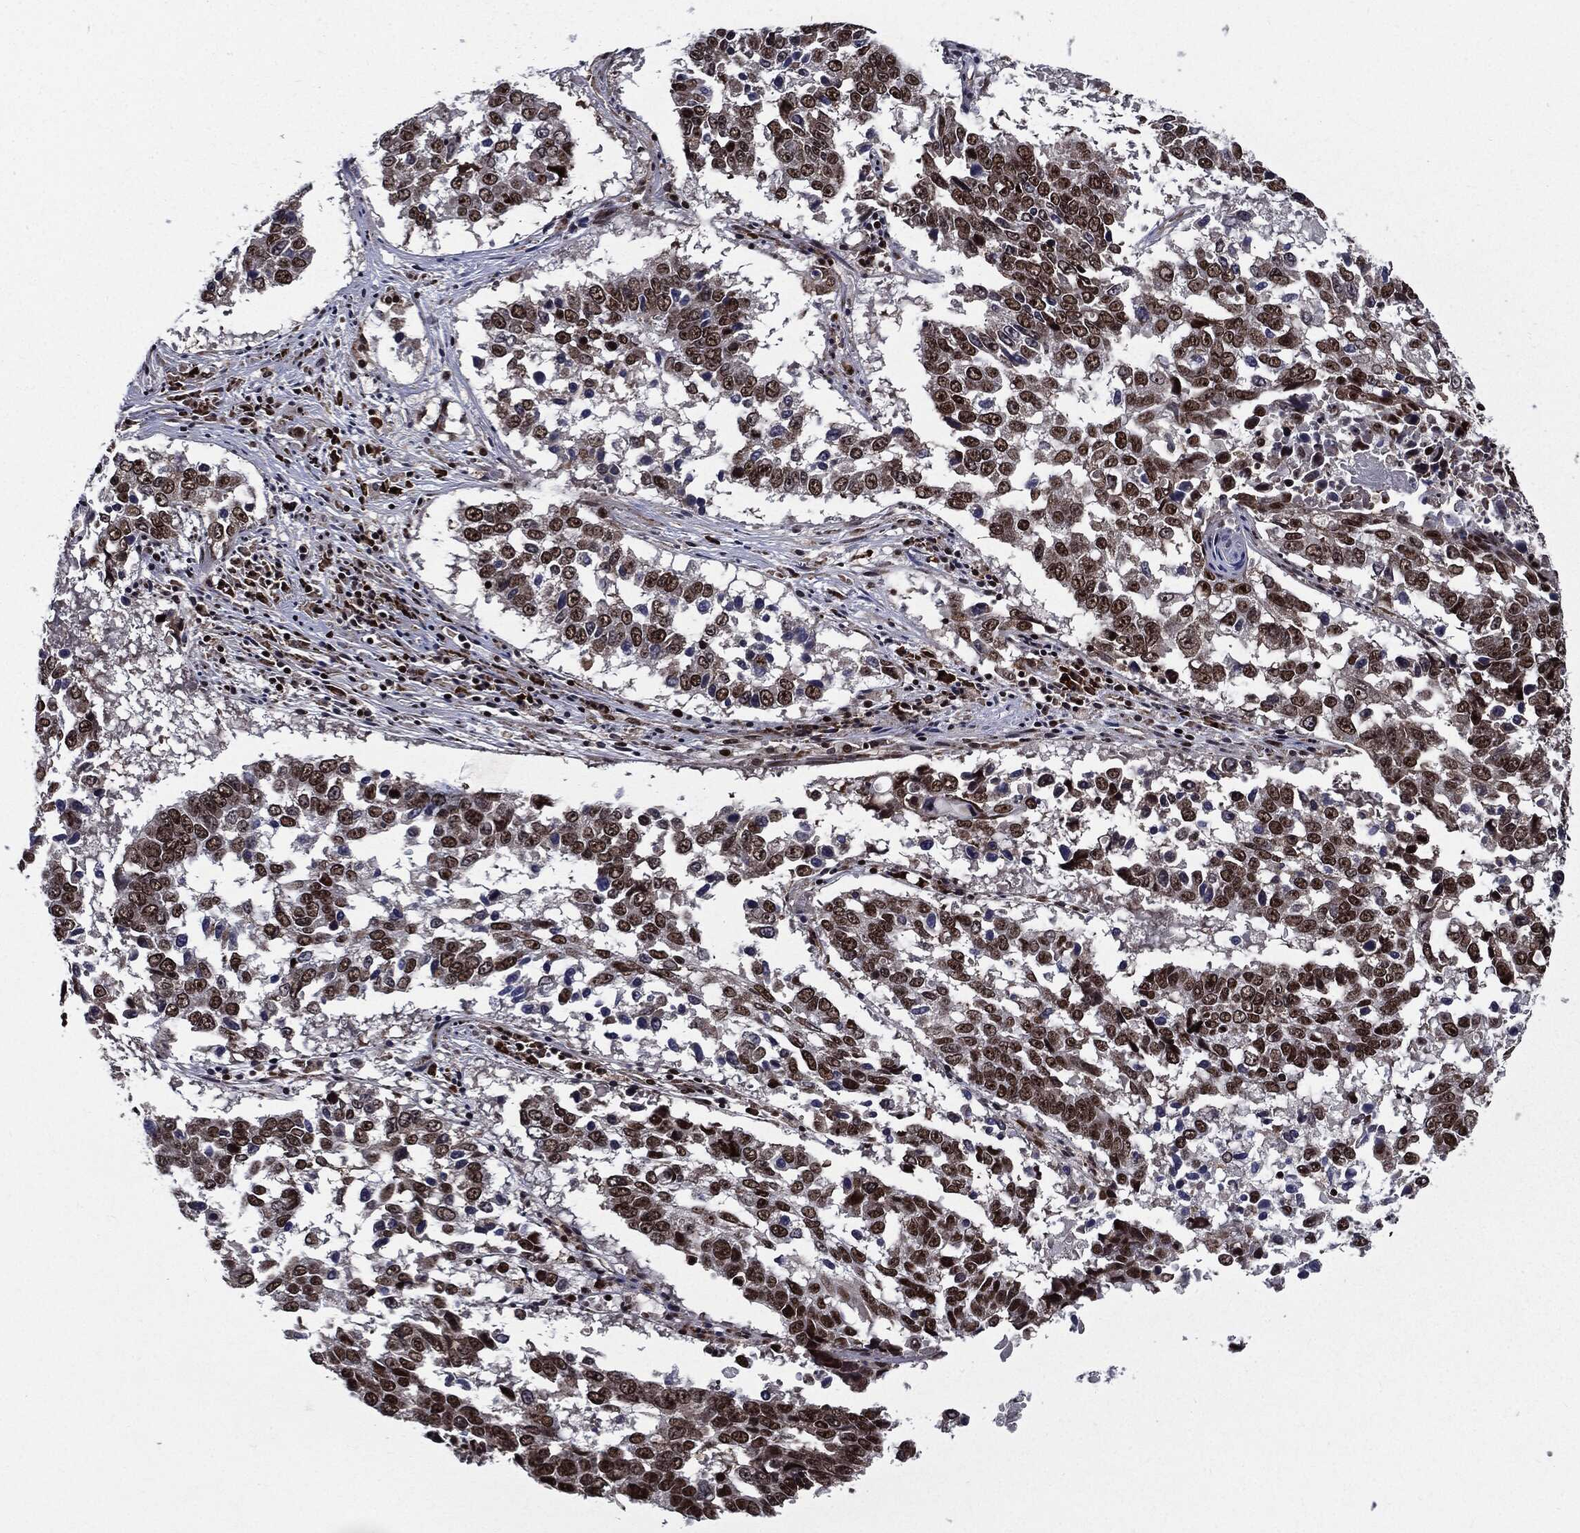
{"staining": {"intensity": "moderate", "quantity": ">75%", "location": "nuclear"}, "tissue": "lung cancer", "cell_type": "Tumor cells", "image_type": "cancer", "snomed": [{"axis": "morphology", "description": "Squamous cell carcinoma, NOS"}, {"axis": "topography", "description": "Lung"}], "caption": "A brown stain labels moderate nuclear staining of a protein in human lung cancer tumor cells.", "gene": "ZFP91", "patient": {"sex": "male", "age": 82}}